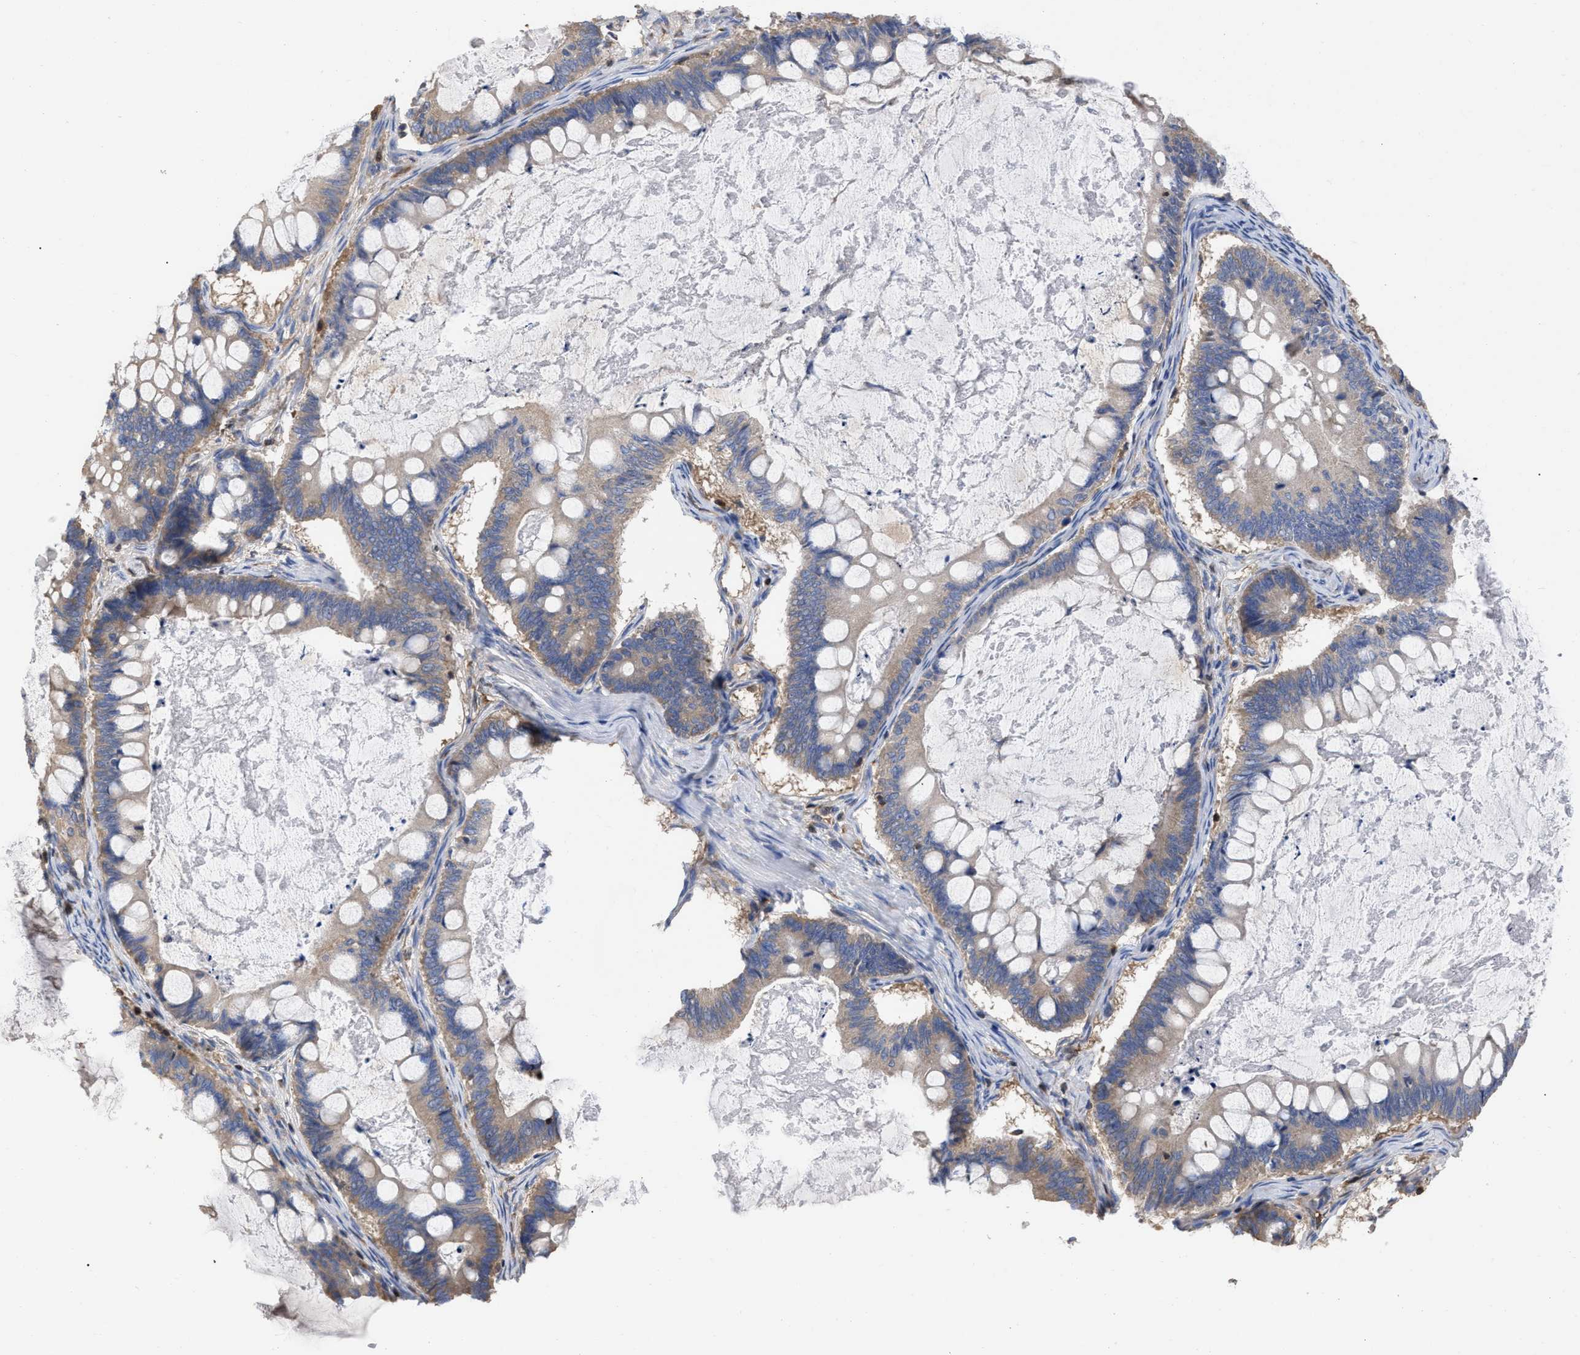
{"staining": {"intensity": "moderate", "quantity": ">75%", "location": "cytoplasmic/membranous"}, "tissue": "ovarian cancer", "cell_type": "Tumor cells", "image_type": "cancer", "snomed": [{"axis": "morphology", "description": "Cystadenocarcinoma, mucinous, NOS"}, {"axis": "topography", "description": "Ovary"}], "caption": "Mucinous cystadenocarcinoma (ovarian) stained with IHC exhibits moderate cytoplasmic/membranous expression in about >75% of tumor cells.", "gene": "GIMAP4", "patient": {"sex": "female", "age": 61}}